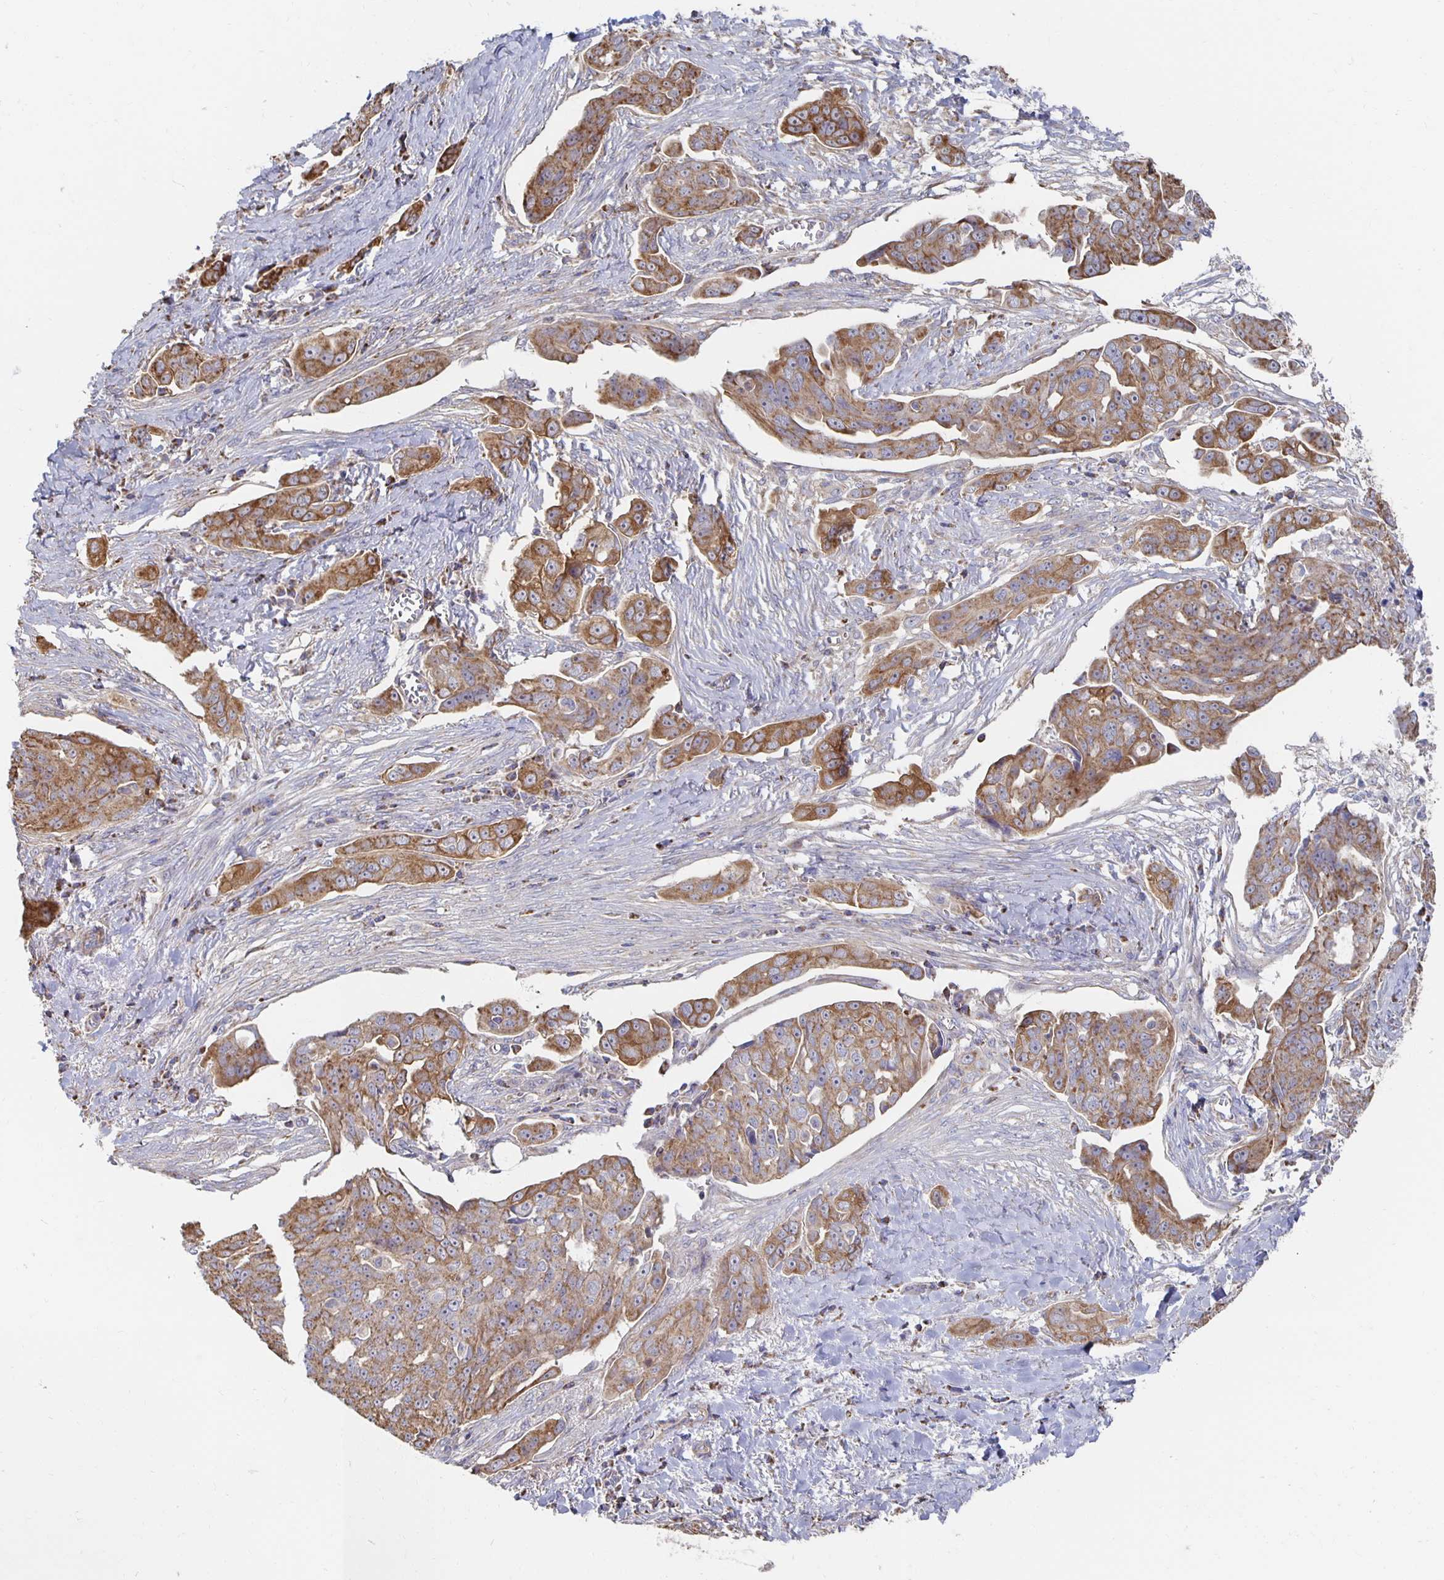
{"staining": {"intensity": "moderate", "quantity": ">75%", "location": "cytoplasmic/membranous"}, "tissue": "ovarian cancer", "cell_type": "Tumor cells", "image_type": "cancer", "snomed": [{"axis": "morphology", "description": "Carcinoma, endometroid"}, {"axis": "topography", "description": "Ovary"}], "caption": "Immunohistochemistry staining of endometroid carcinoma (ovarian), which reveals medium levels of moderate cytoplasmic/membranous staining in approximately >75% of tumor cells indicating moderate cytoplasmic/membranous protein staining. The staining was performed using DAB (3,3'-diaminobenzidine) (brown) for protein detection and nuclei were counterstained in hematoxylin (blue).", "gene": "NKX2-8", "patient": {"sex": "female", "age": 70}}